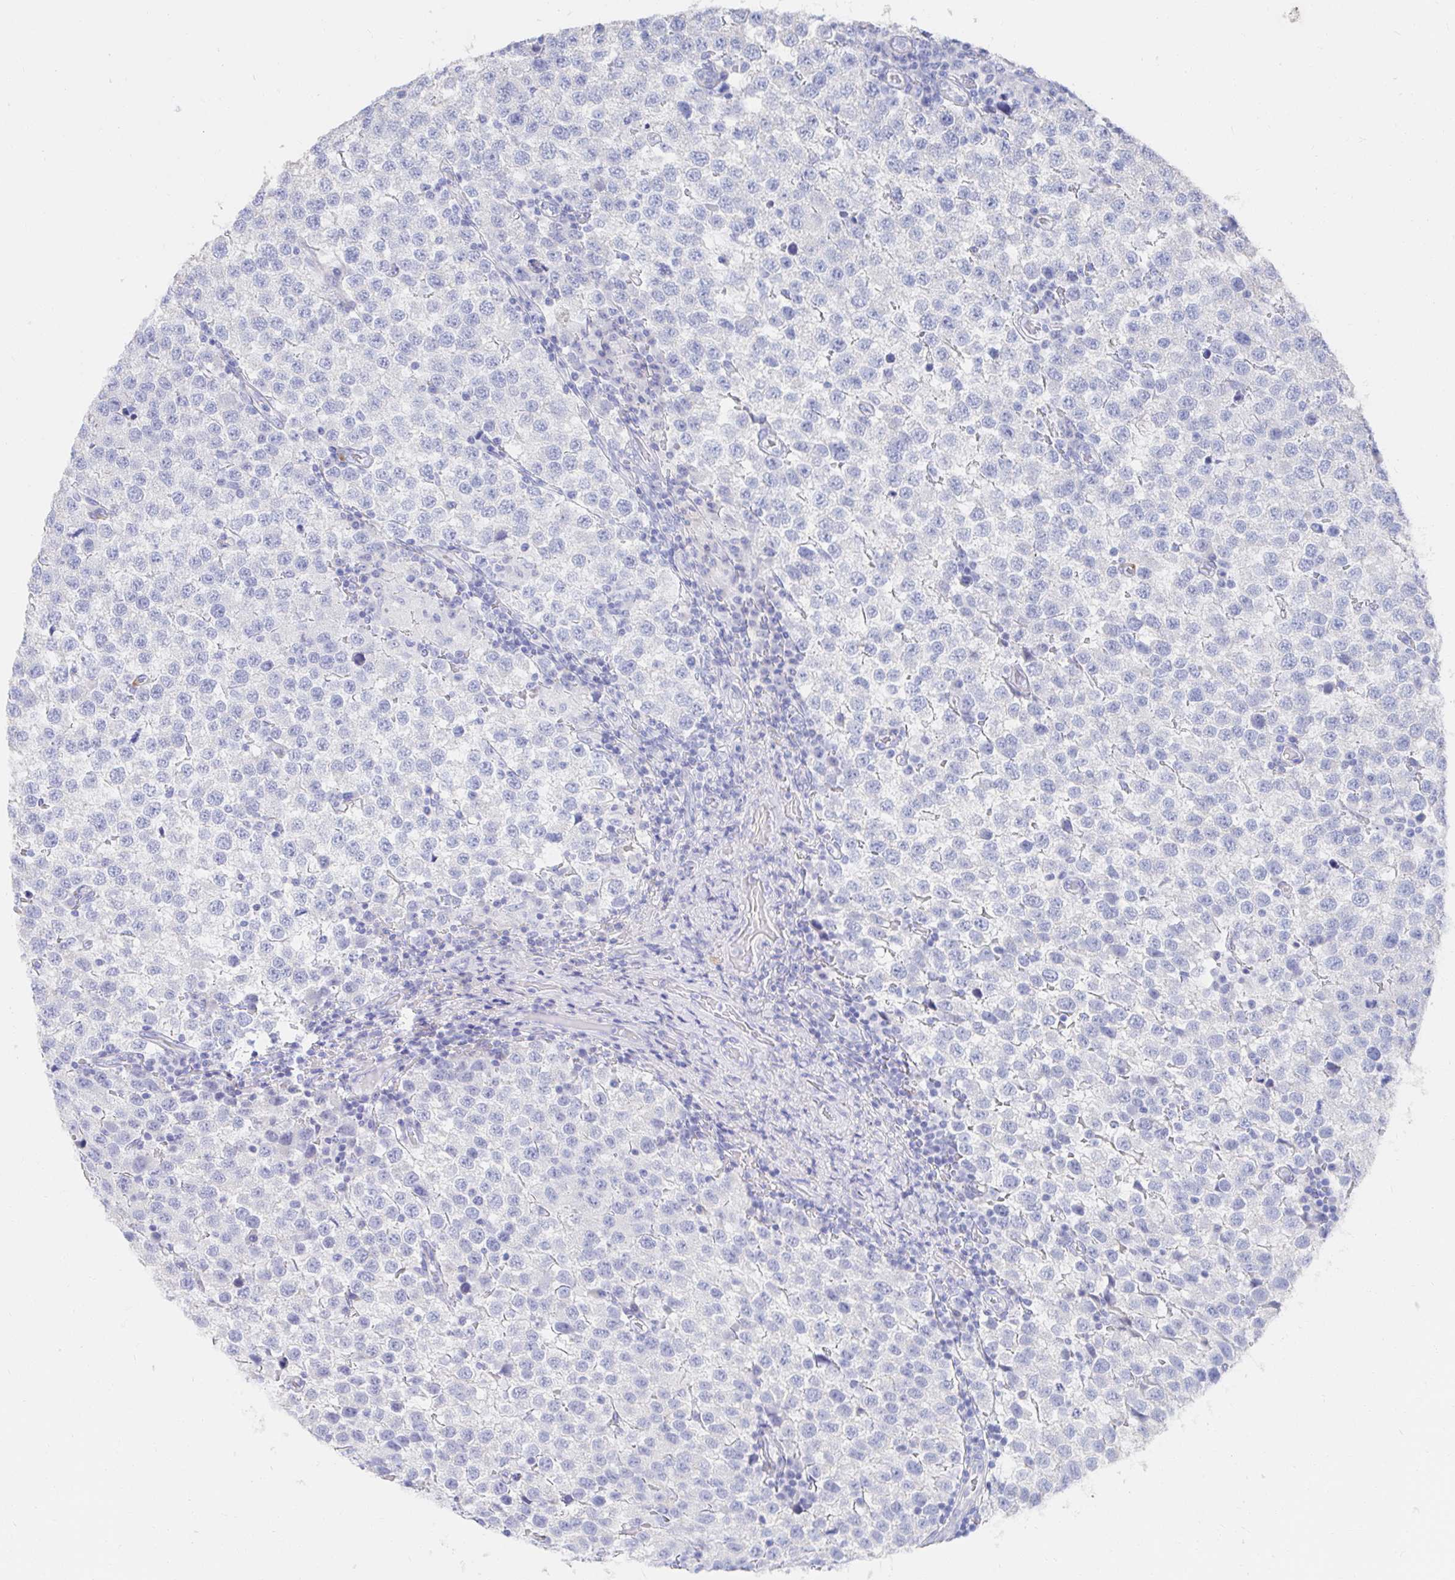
{"staining": {"intensity": "negative", "quantity": "none", "location": "none"}, "tissue": "testis cancer", "cell_type": "Tumor cells", "image_type": "cancer", "snomed": [{"axis": "morphology", "description": "Seminoma, NOS"}, {"axis": "topography", "description": "Testis"}], "caption": "Seminoma (testis) was stained to show a protein in brown. There is no significant staining in tumor cells.", "gene": "LAMC3", "patient": {"sex": "male", "age": 34}}